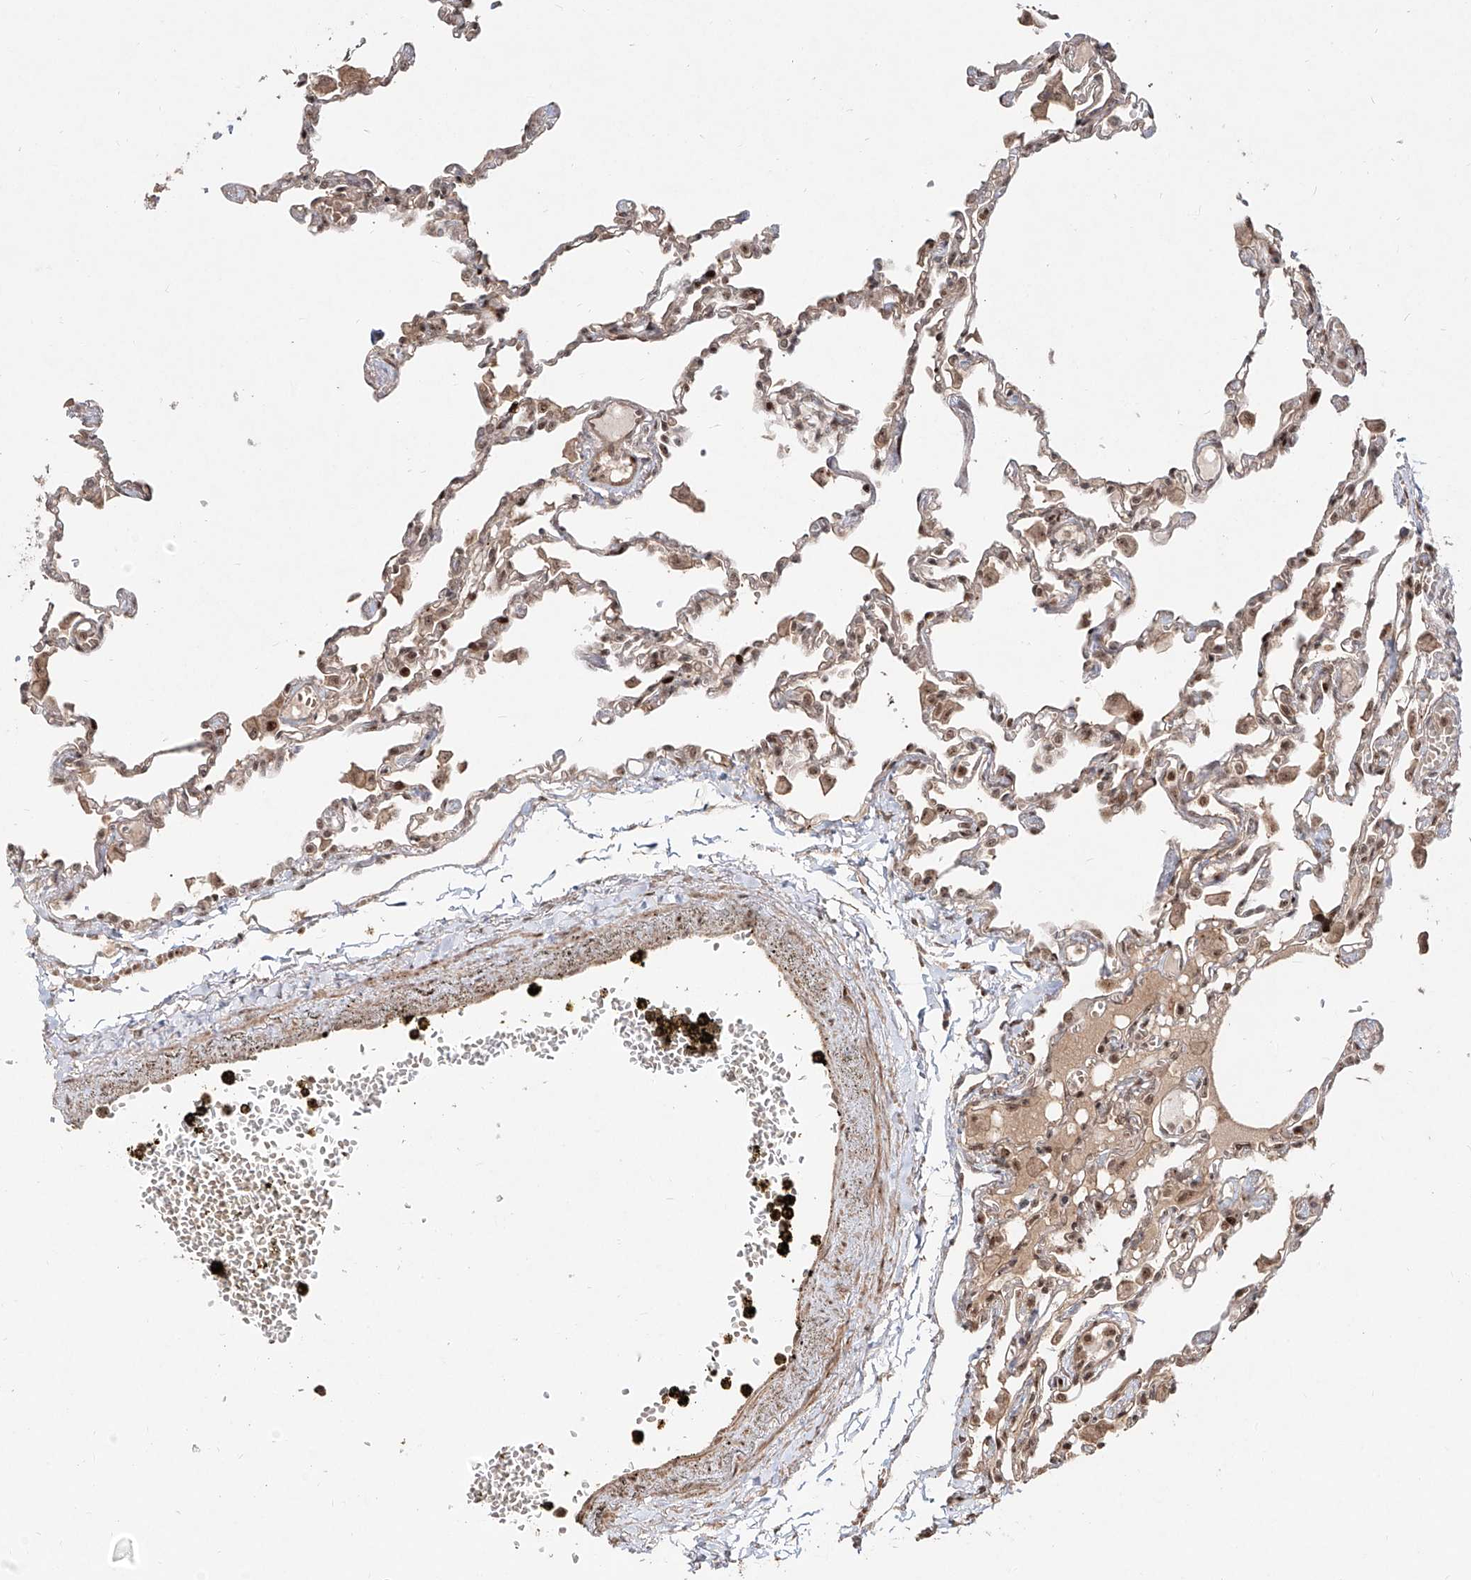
{"staining": {"intensity": "moderate", "quantity": ">75%", "location": "cytoplasmic/membranous,nuclear"}, "tissue": "lung", "cell_type": "Alveolar cells", "image_type": "normal", "snomed": [{"axis": "morphology", "description": "Normal tissue, NOS"}, {"axis": "topography", "description": "Bronchus"}, {"axis": "topography", "description": "Lung"}], "caption": "About >75% of alveolar cells in unremarkable human lung demonstrate moderate cytoplasmic/membranous,nuclear protein expression as visualized by brown immunohistochemical staining.", "gene": "ZNF710", "patient": {"sex": "female", "age": 49}}